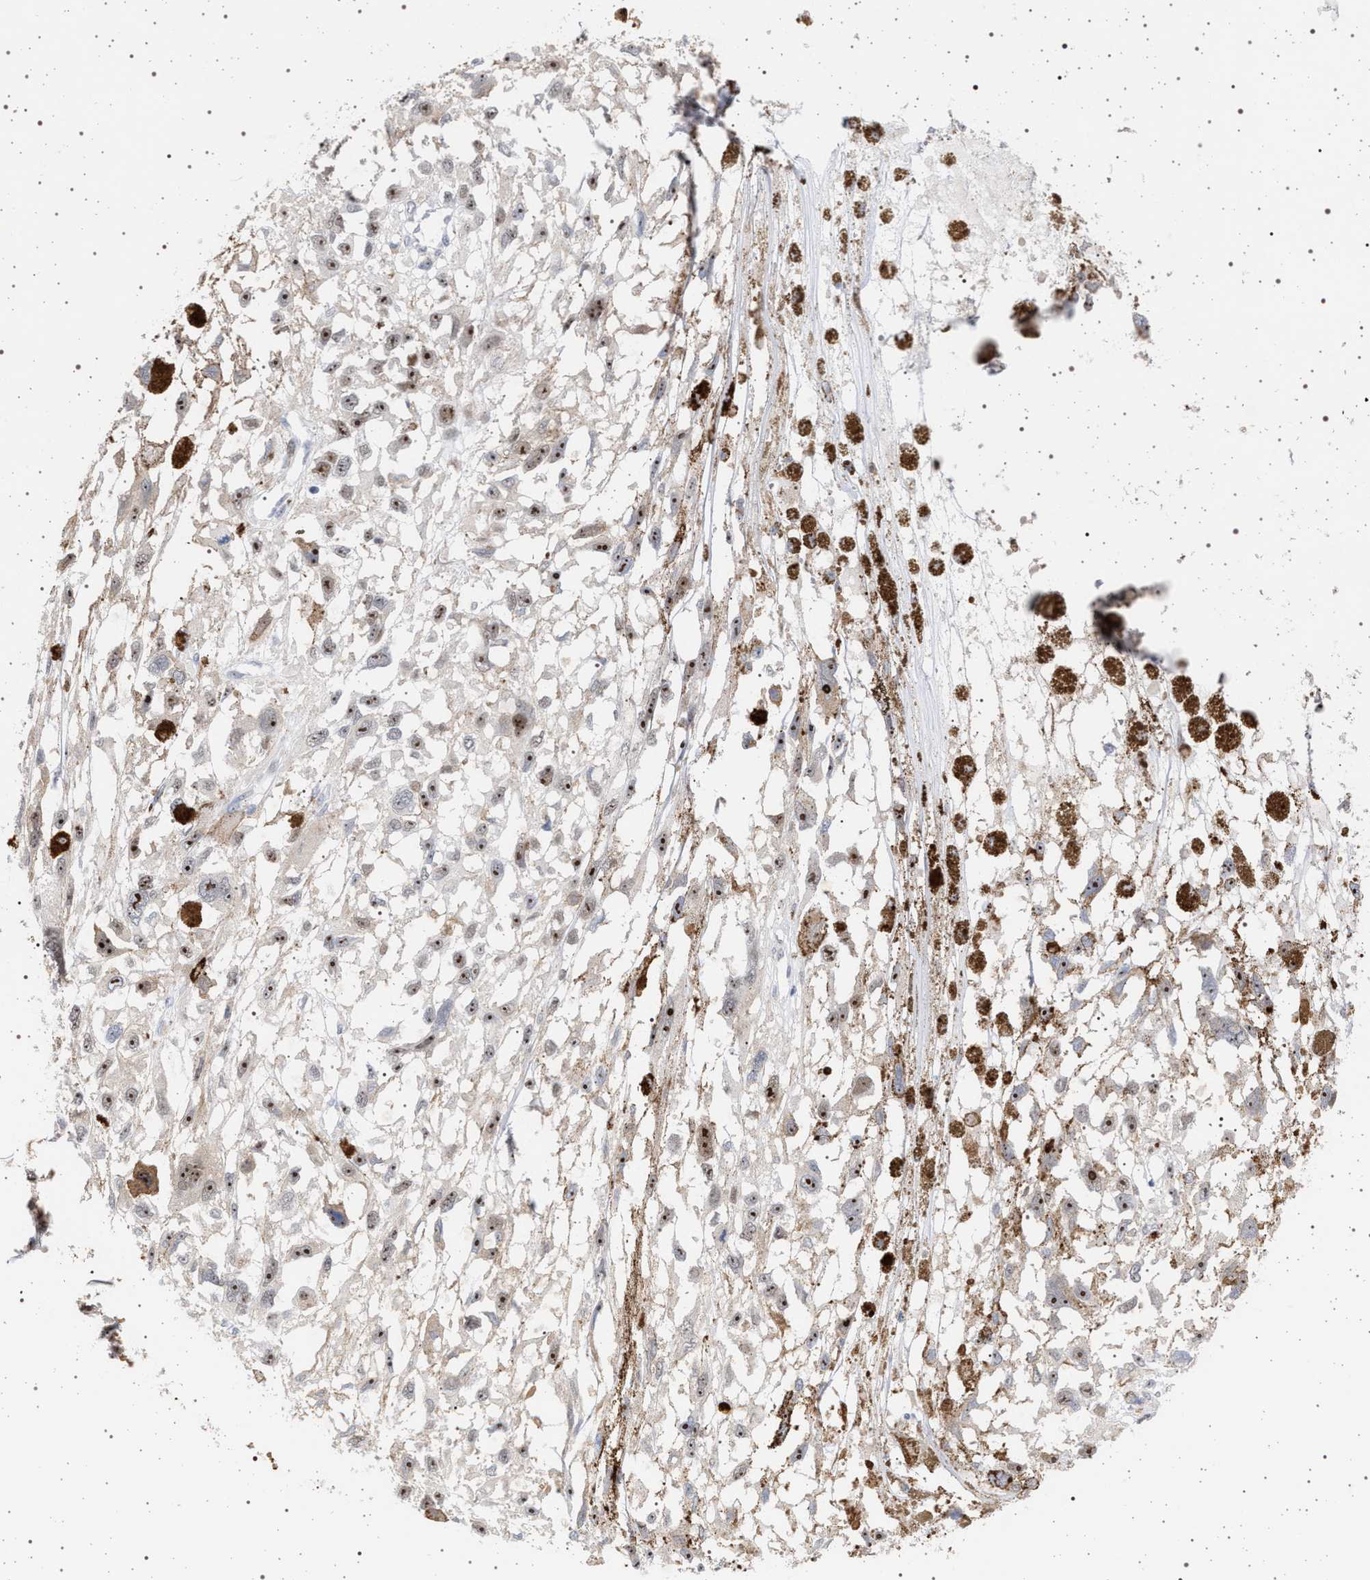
{"staining": {"intensity": "moderate", "quantity": ">75%", "location": "nuclear"}, "tissue": "melanoma", "cell_type": "Tumor cells", "image_type": "cancer", "snomed": [{"axis": "morphology", "description": "Malignant melanoma, Metastatic site"}, {"axis": "topography", "description": "Lymph node"}], "caption": "Immunohistochemistry (IHC) (DAB (3,3'-diaminobenzidine)) staining of human malignant melanoma (metastatic site) reveals moderate nuclear protein positivity in approximately >75% of tumor cells. (Brightfield microscopy of DAB IHC at high magnification).", "gene": "ELAC2", "patient": {"sex": "male", "age": 59}}